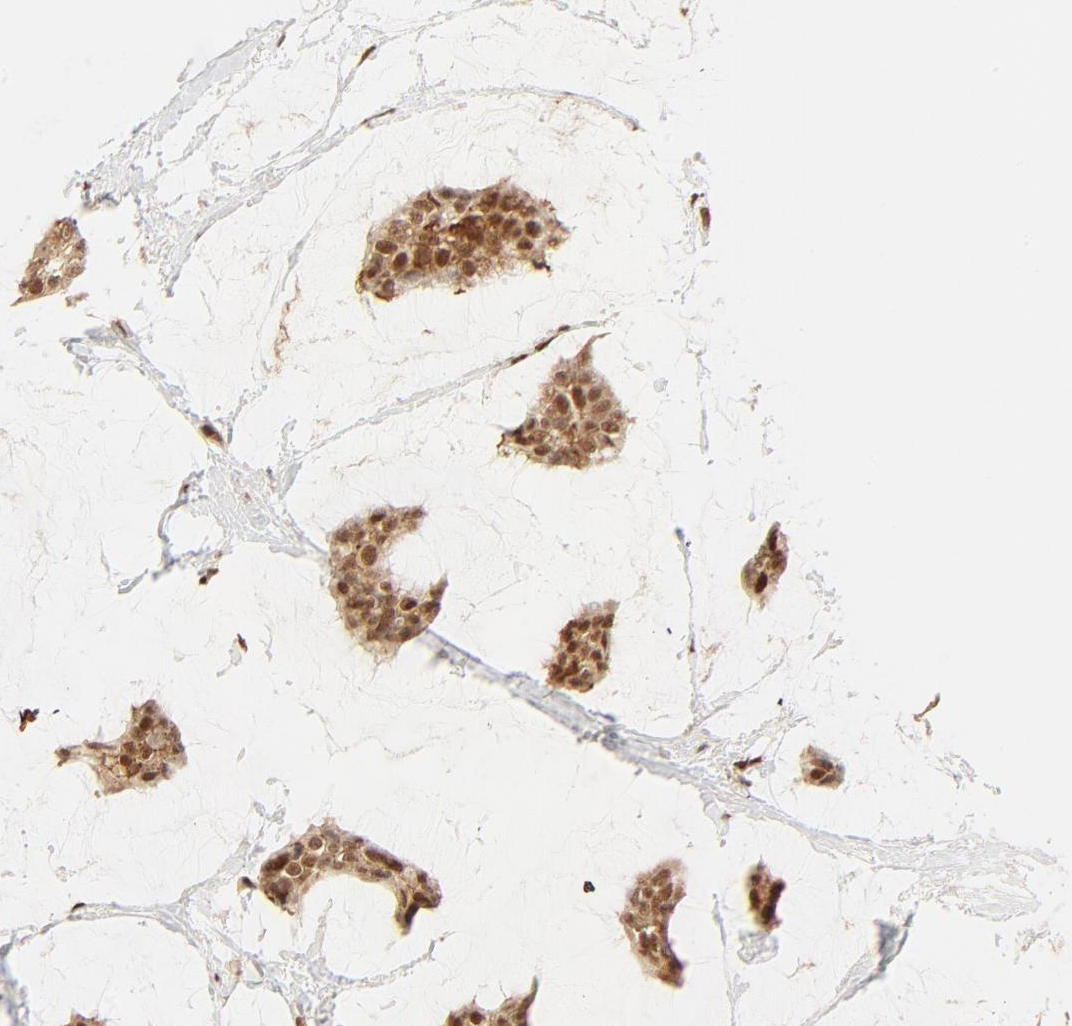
{"staining": {"intensity": "strong", "quantity": ">75%", "location": "cytoplasmic/membranous,nuclear"}, "tissue": "breast cancer", "cell_type": "Tumor cells", "image_type": "cancer", "snomed": [{"axis": "morphology", "description": "Duct carcinoma"}, {"axis": "topography", "description": "Breast"}], "caption": "The photomicrograph displays immunohistochemical staining of breast intraductal carcinoma. There is strong cytoplasmic/membranous and nuclear positivity is present in about >75% of tumor cells.", "gene": "FAM50A", "patient": {"sex": "female", "age": 93}}